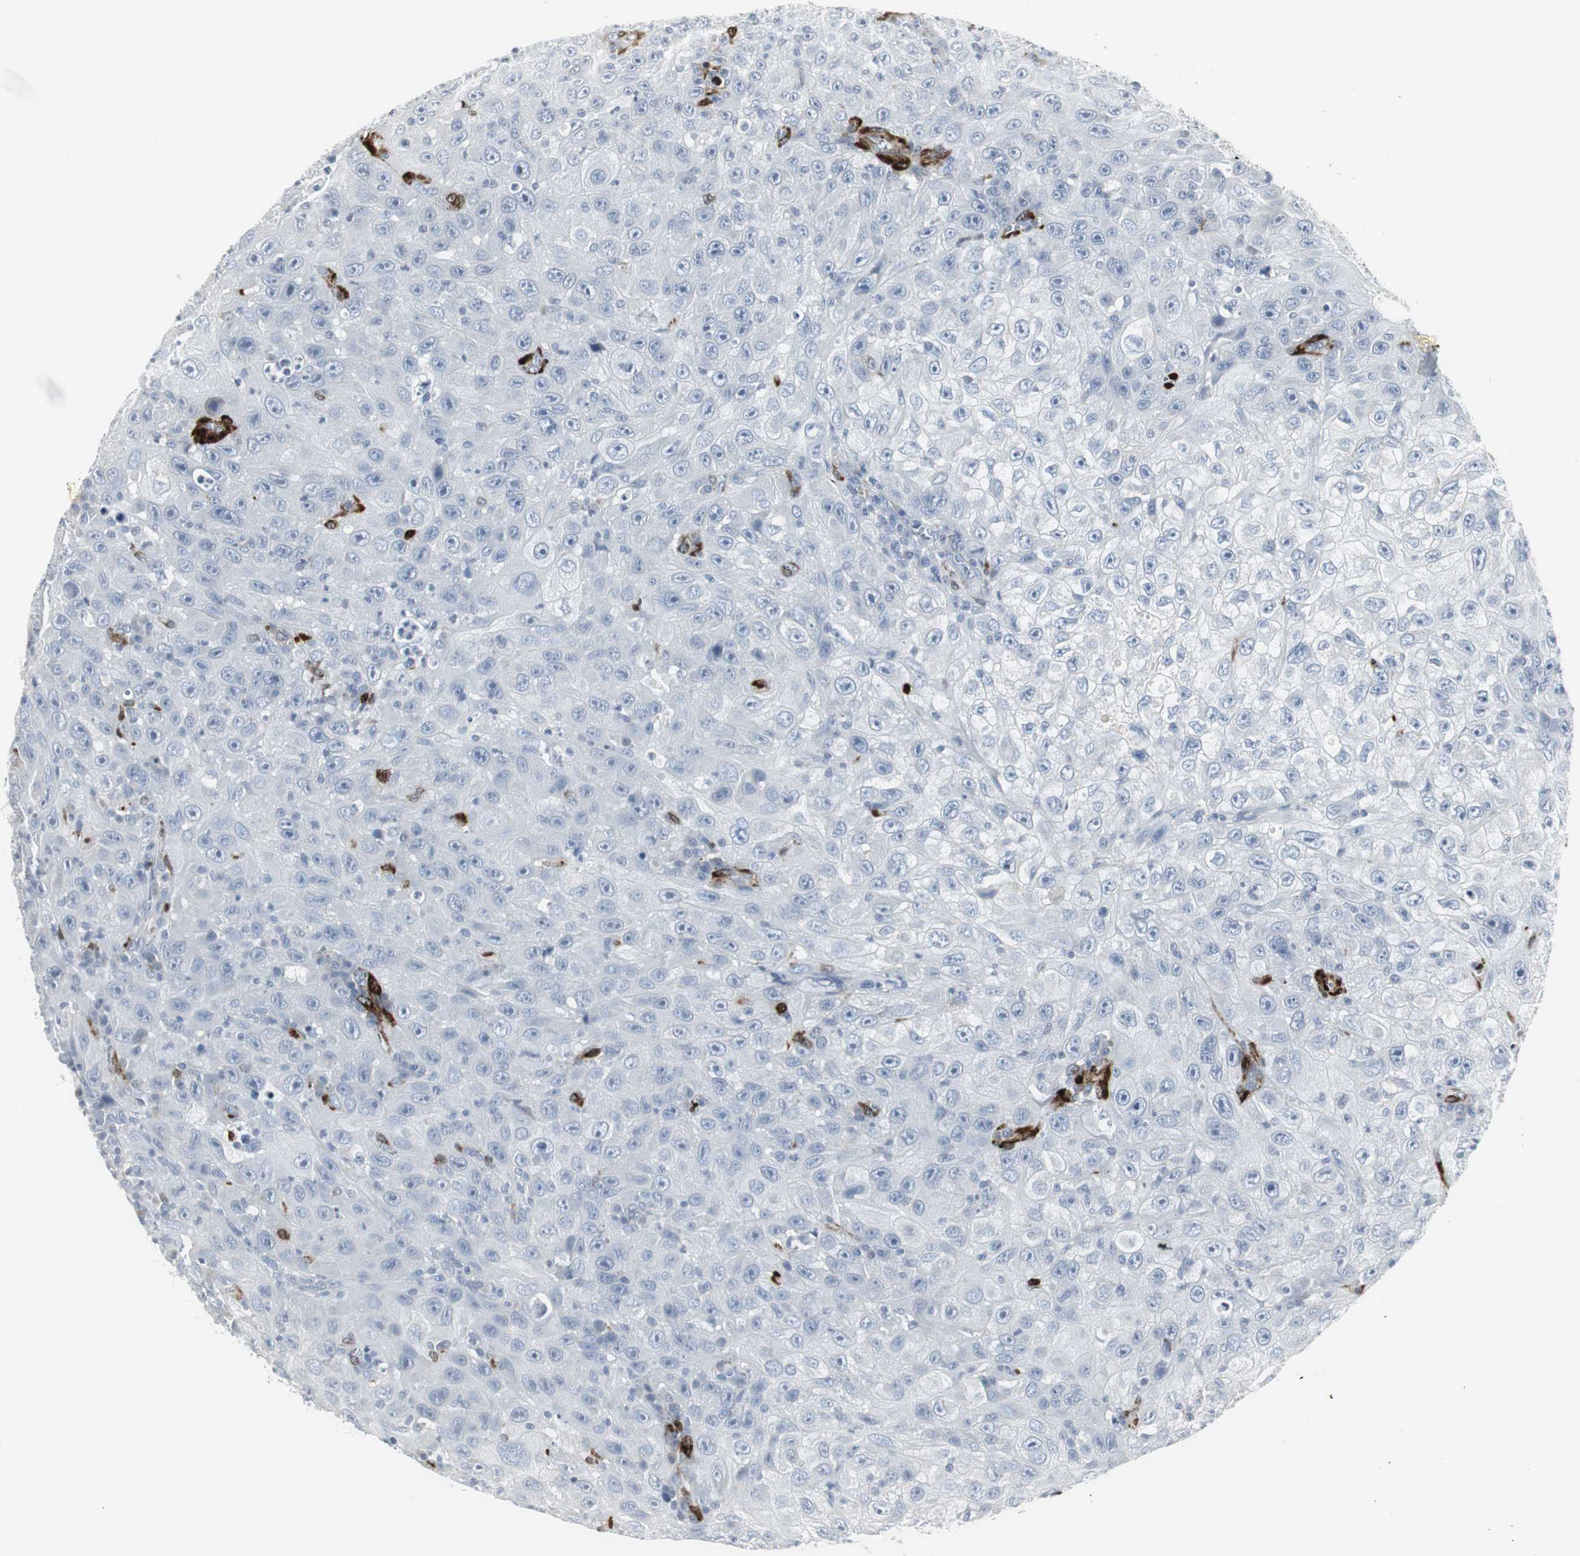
{"staining": {"intensity": "negative", "quantity": "none", "location": "none"}, "tissue": "skin cancer", "cell_type": "Tumor cells", "image_type": "cancer", "snomed": [{"axis": "morphology", "description": "Squamous cell carcinoma, NOS"}, {"axis": "topography", "description": "Skin"}], "caption": "Human skin cancer (squamous cell carcinoma) stained for a protein using immunohistochemistry (IHC) displays no positivity in tumor cells.", "gene": "PPP1R14A", "patient": {"sex": "male", "age": 75}}